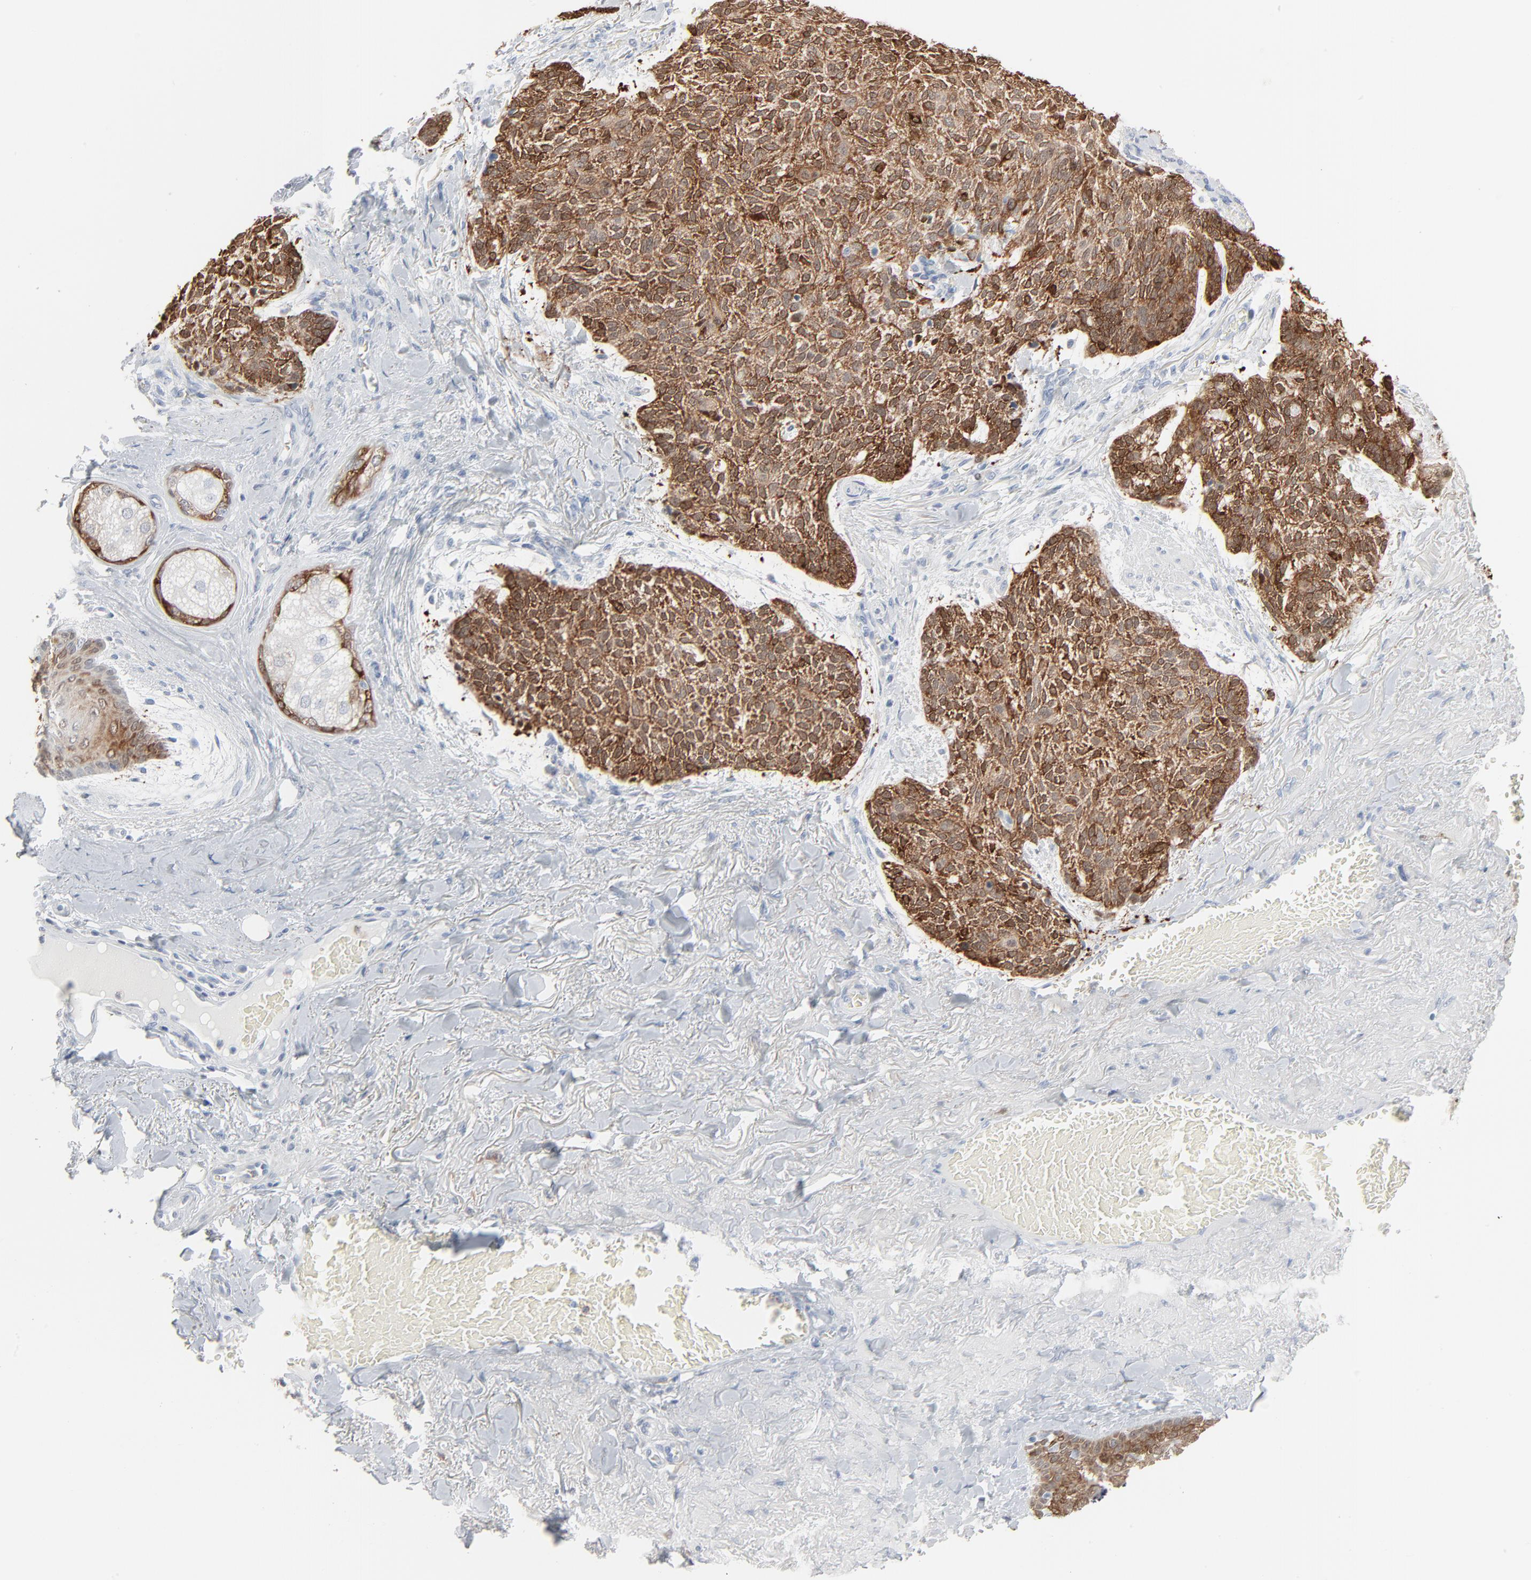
{"staining": {"intensity": "strong", "quantity": "25%-75%", "location": "cytoplasmic/membranous,nuclear"}, "tissue": "skin cancer", "cell_type": "Tumor cells", "image_type": "cancer", "snomed": [{"axis": "morphology", "description": "Normal tissue, NOS"}, {"axis": "morphology", "description": "Basal cell carcinoma"}, {"axis": "topography", "description": "Skin"}], "caption": "Immunohistochemical staining of human skin basal cell carcinoma reveals high levels of strong cytoplasmic/membranous and nuclear protein staining in about 25%-75% of tumor cells.", "gene": "PHGDH", "patient": {"sex": "female", "age": 70}}